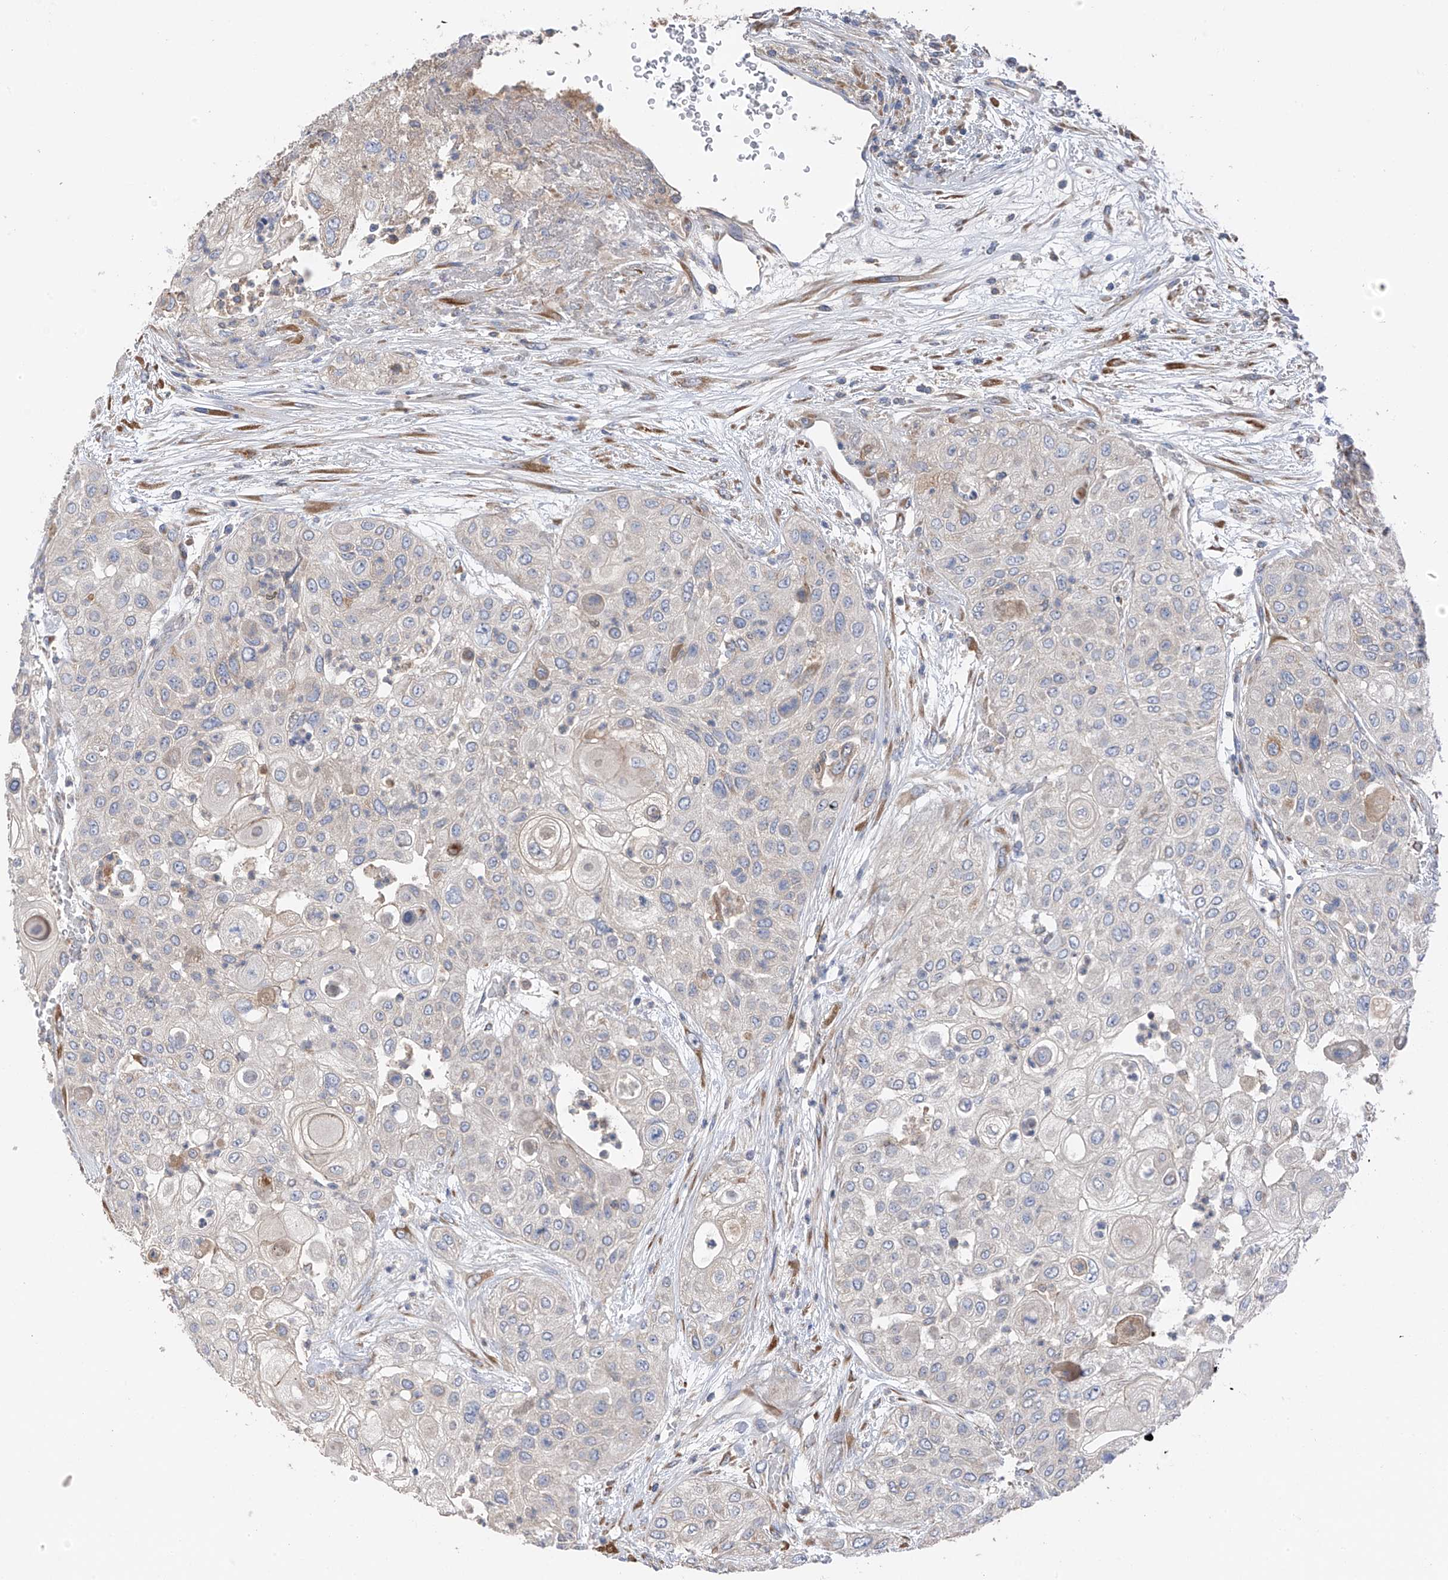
{"staining": {"intensity": "moderate", "quantity": "<25%", "location": "cytoplasmic/membranous"}, "tissue": "urothelial cancer", "cell_type": "Tumor cells", "image_type": "cancer", "snomed": [{"axis": "morphology", "description": "Urothelial carcinoma, High grade"}, {"axis": "topography", "description": "Urinary bladder"}], "caption": "High-grade urothelial carcinoma was stained to show a protein in brown. There is low levels of moderate cytoplasmic/membranous expression in approximately <25% of tumor cells.", "gene": "GALNTL6", "patient": {"sex": "female", "age": 79}}